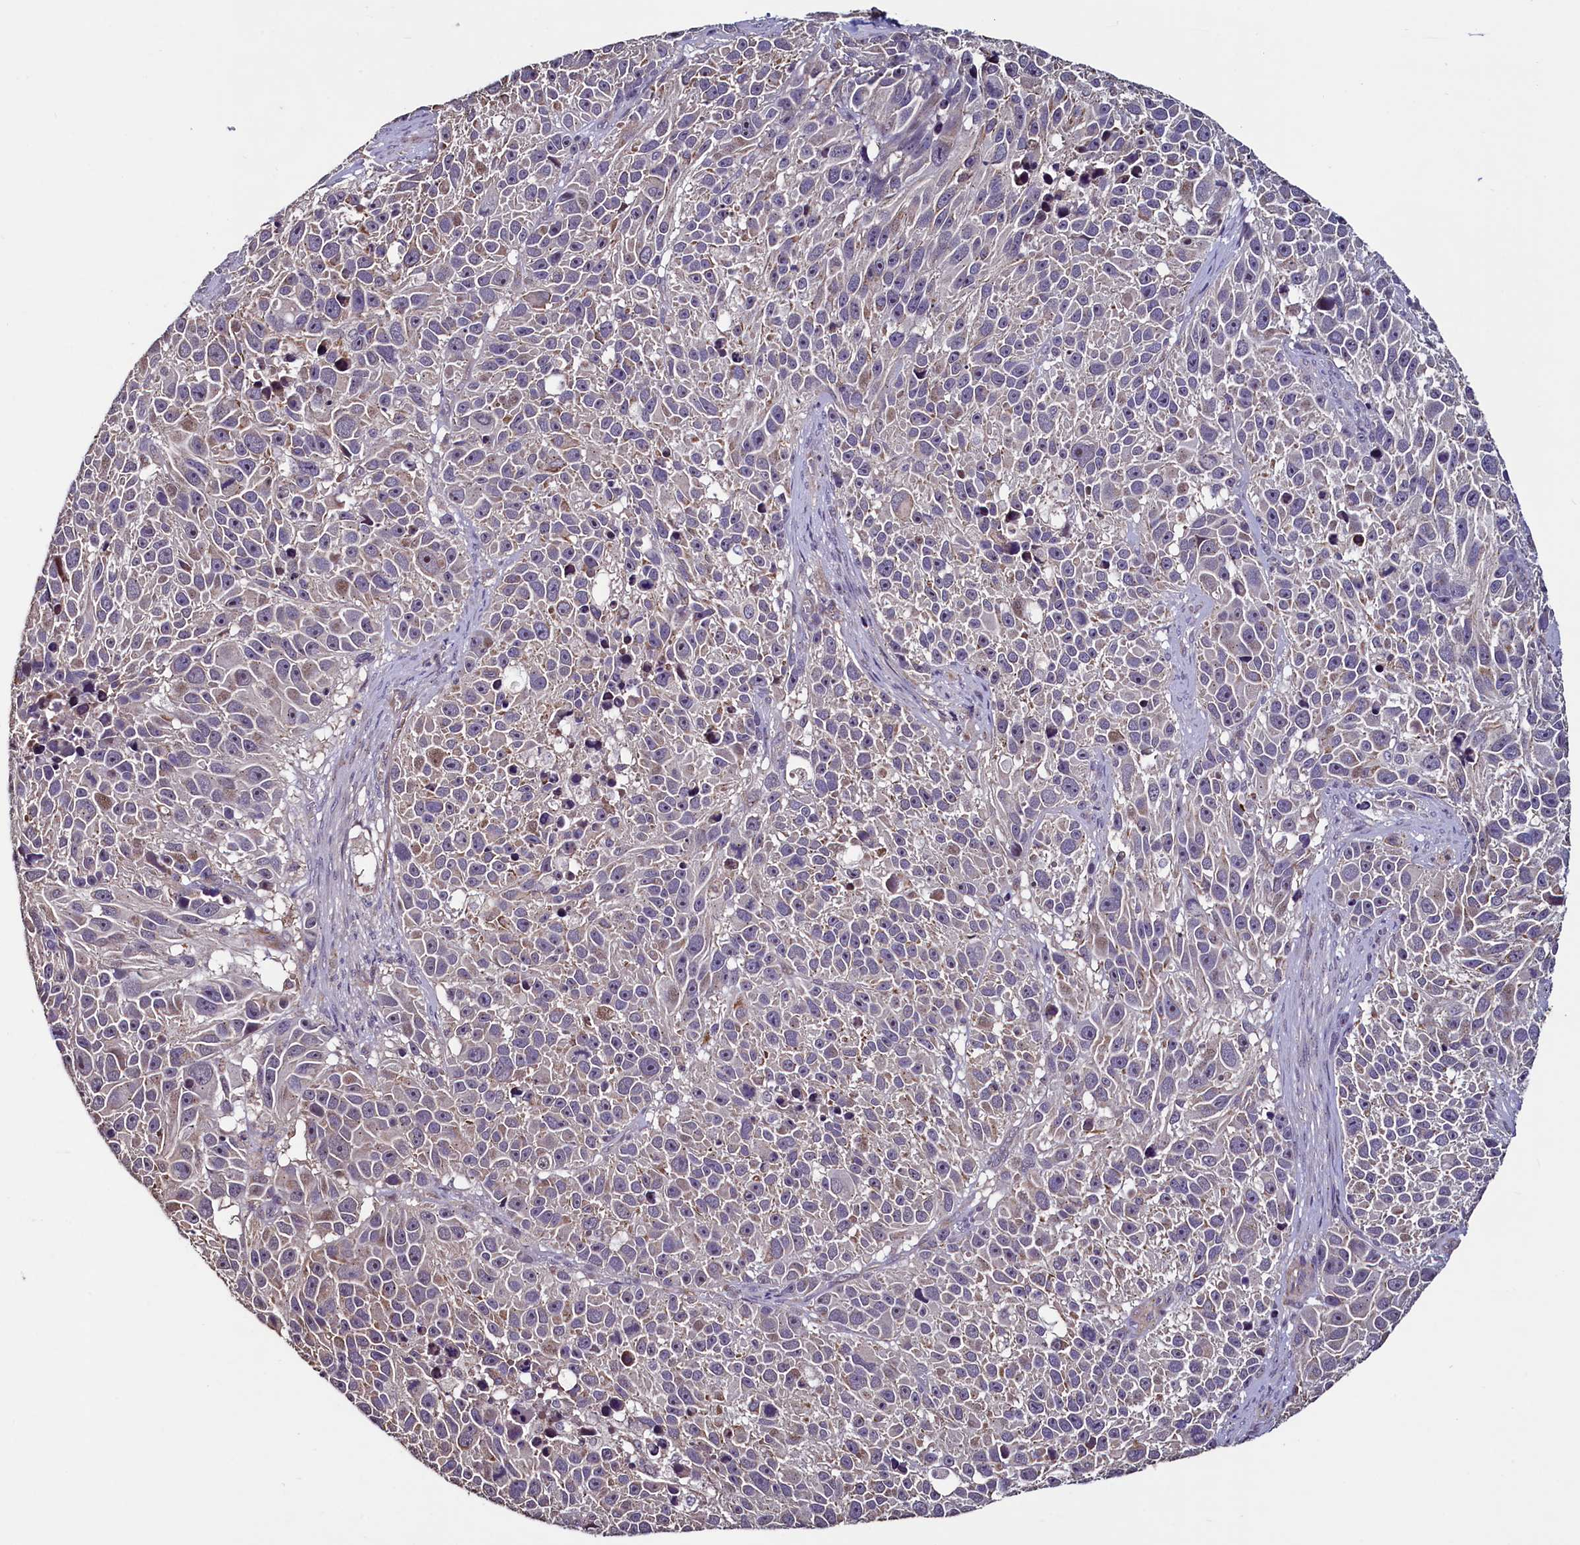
{"staining": {"intensity": "weak", "quantity": "<25%", "location": "cytoplasmic/membranous"}, "tissue": "melanoma", "cell_type": "Tumor cells", "image_type": "cancer", "snomed": [{"axis": "morphology", "description": "Malignant melanoma, NOS"}, {"axis": "topography", "description": "Skin"}], "caption": "Immunohistochemistry of human melanoma shows no staining in tumor cells.", "gene": "PALM", "patient": {"sex": "male", "age": 84}}